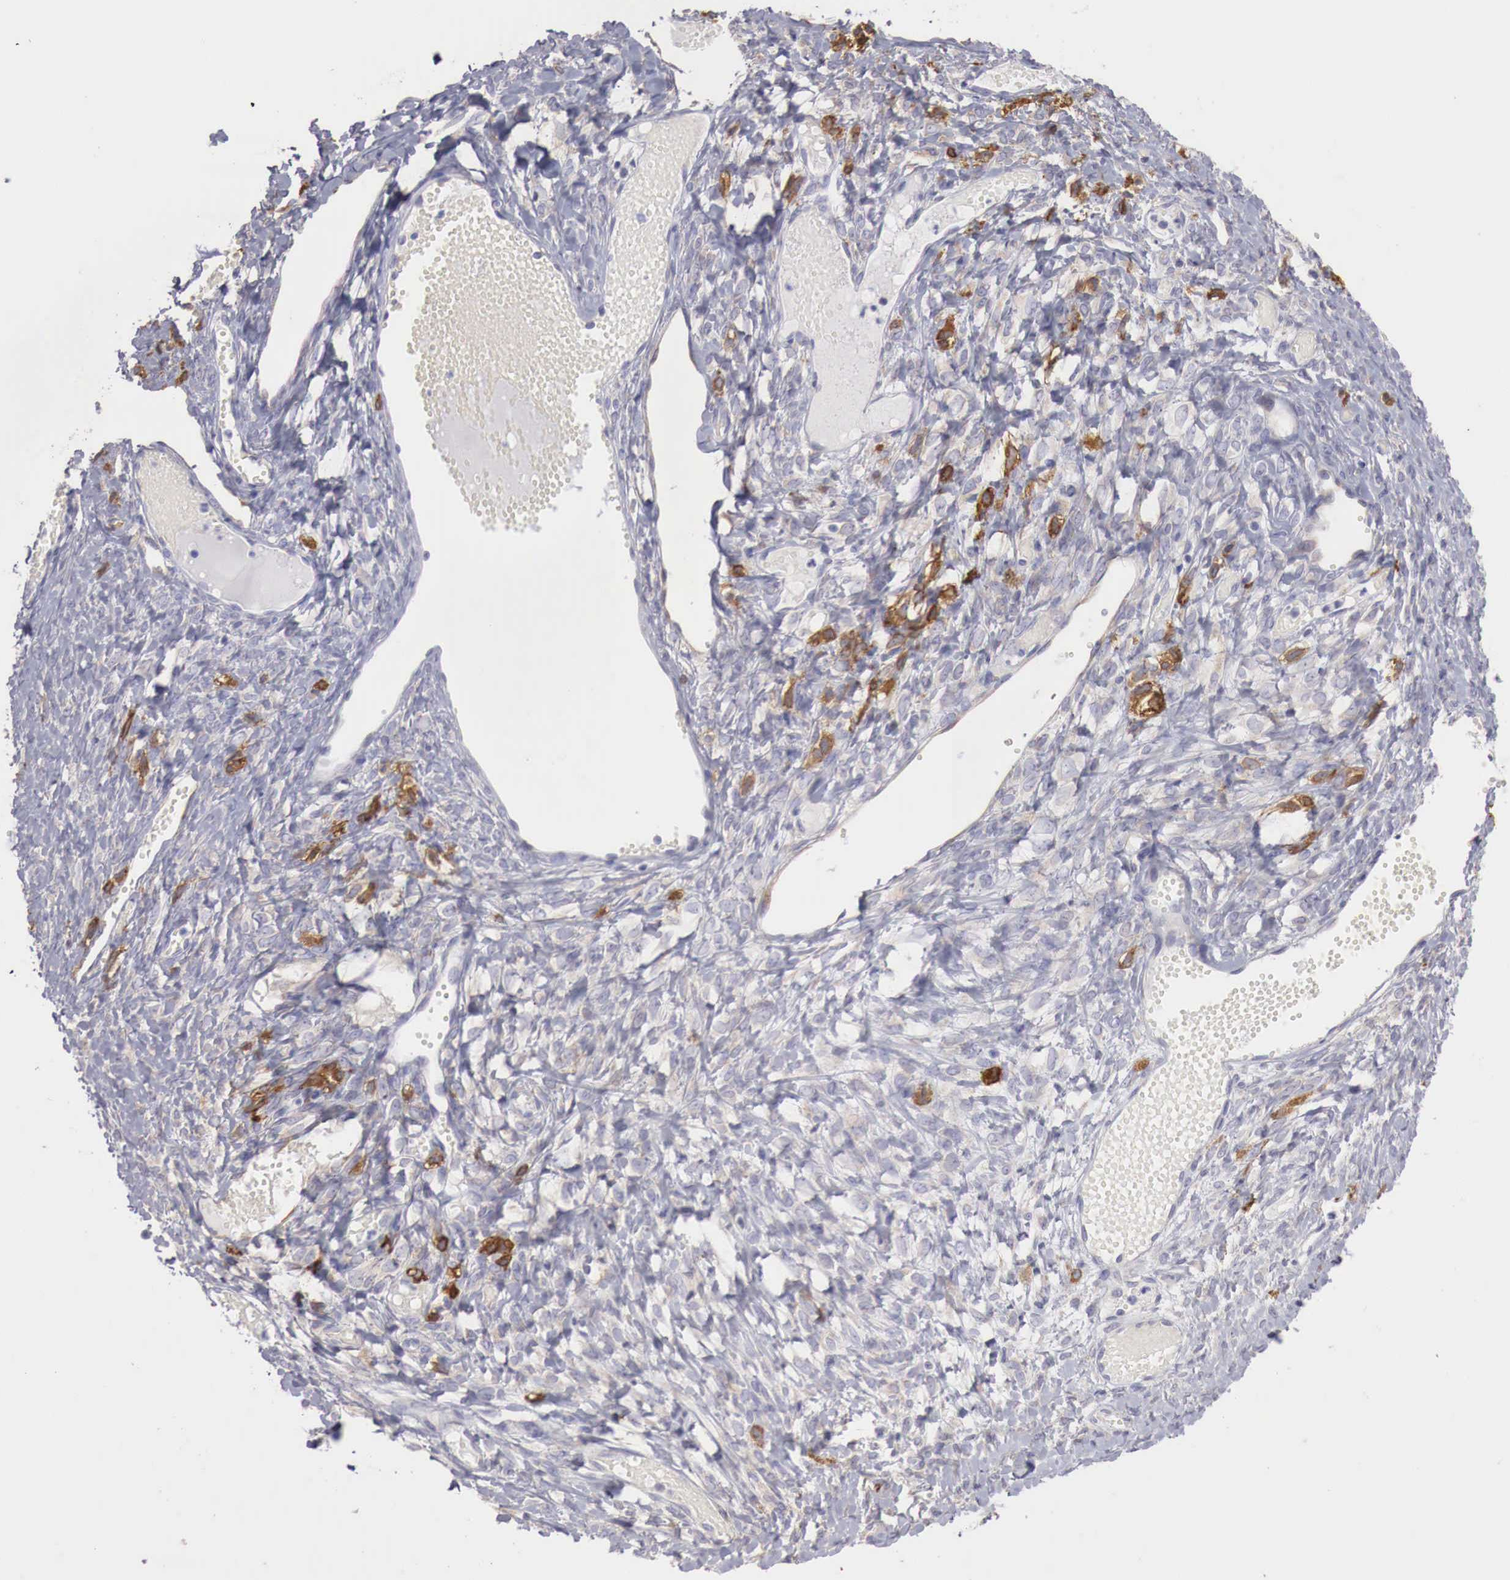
{"staining": {"intensity": "moderate", "quantity": "25%-75%", "location": "cytoplasmic/membranous"}, "tissue": "ovarian cancer", "cell_type": "Tumor cells", "image_type": "cancer", "snomed": [{"axis": "morphology", "description": "Cystadenocarcinoma, mucinous, NOS"}, {"axis": "topography", "description": "Ovary"}], "caption": "Immunohistochemical staining of human ovarian mucinous cystadenocarcinoma demonstrates medium levels of moderate cytoplasmic/membranous protein positivity in about 25%-75% of tumor cells.", "gene": "NSDHL", "patient": {"sex": "female", "age": 57}}